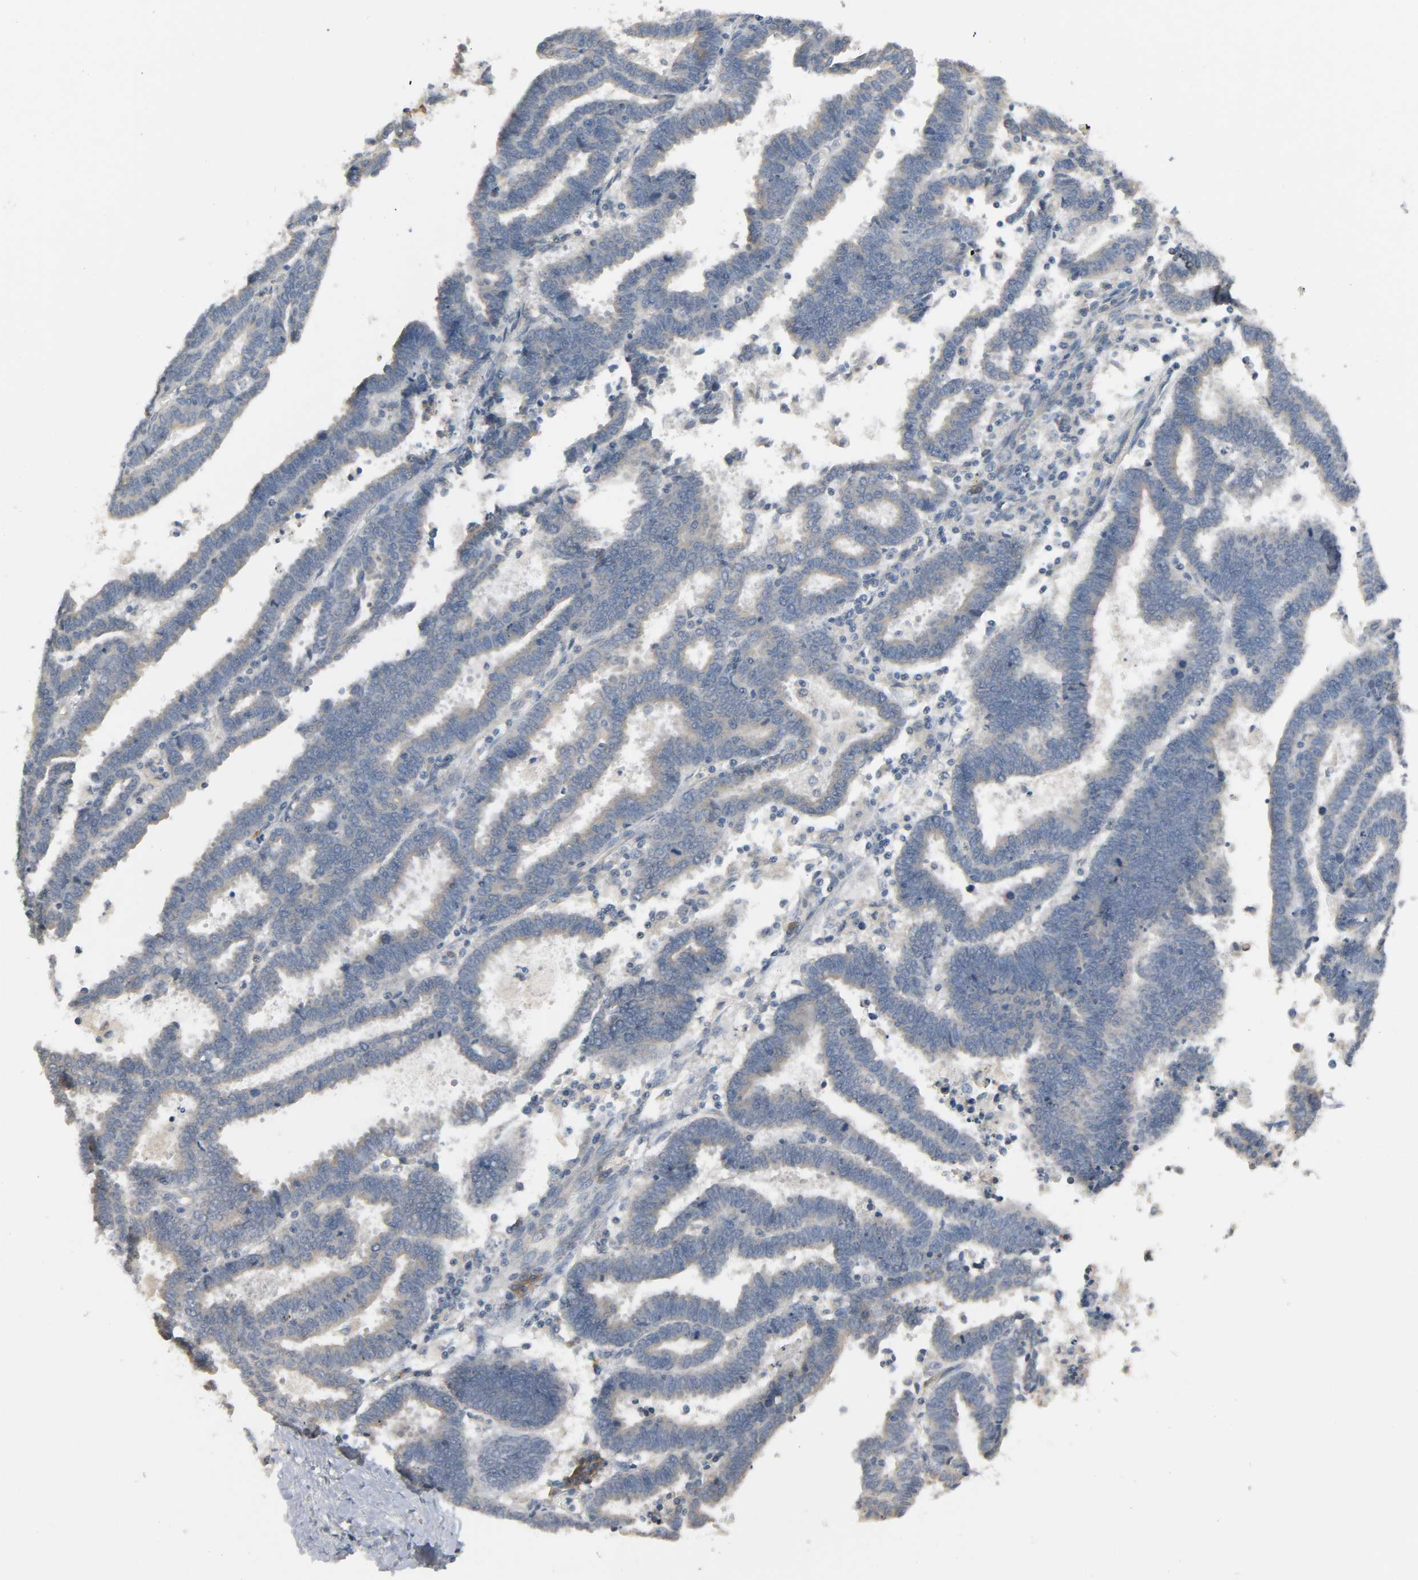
{"staining": {"intensity": "weak", "quantity": "25%-75%", "location": "cytoplasmic/membranous"}, "tissue": "endometrial cancer", "cell_type": "Tumor cells", "image_type": "cancer", "snomed": [{"axis": "morphology", "description": "Adenocarcinoma, NOS"}, {"axis": "topography", "description": "Uterus"}], "caption": "An immunohistochemistry histopathology image of tumor tissue is shown. Protein staining in brown shows weak cytoplasmic/membranous positivity in endometrial adenocarcinoma within tumor cells. (DAB = brown stain, brightfield microscopy at high magnification).", "gene": "LIMCH1", "patient": {"sex": "female", "age": 83}}